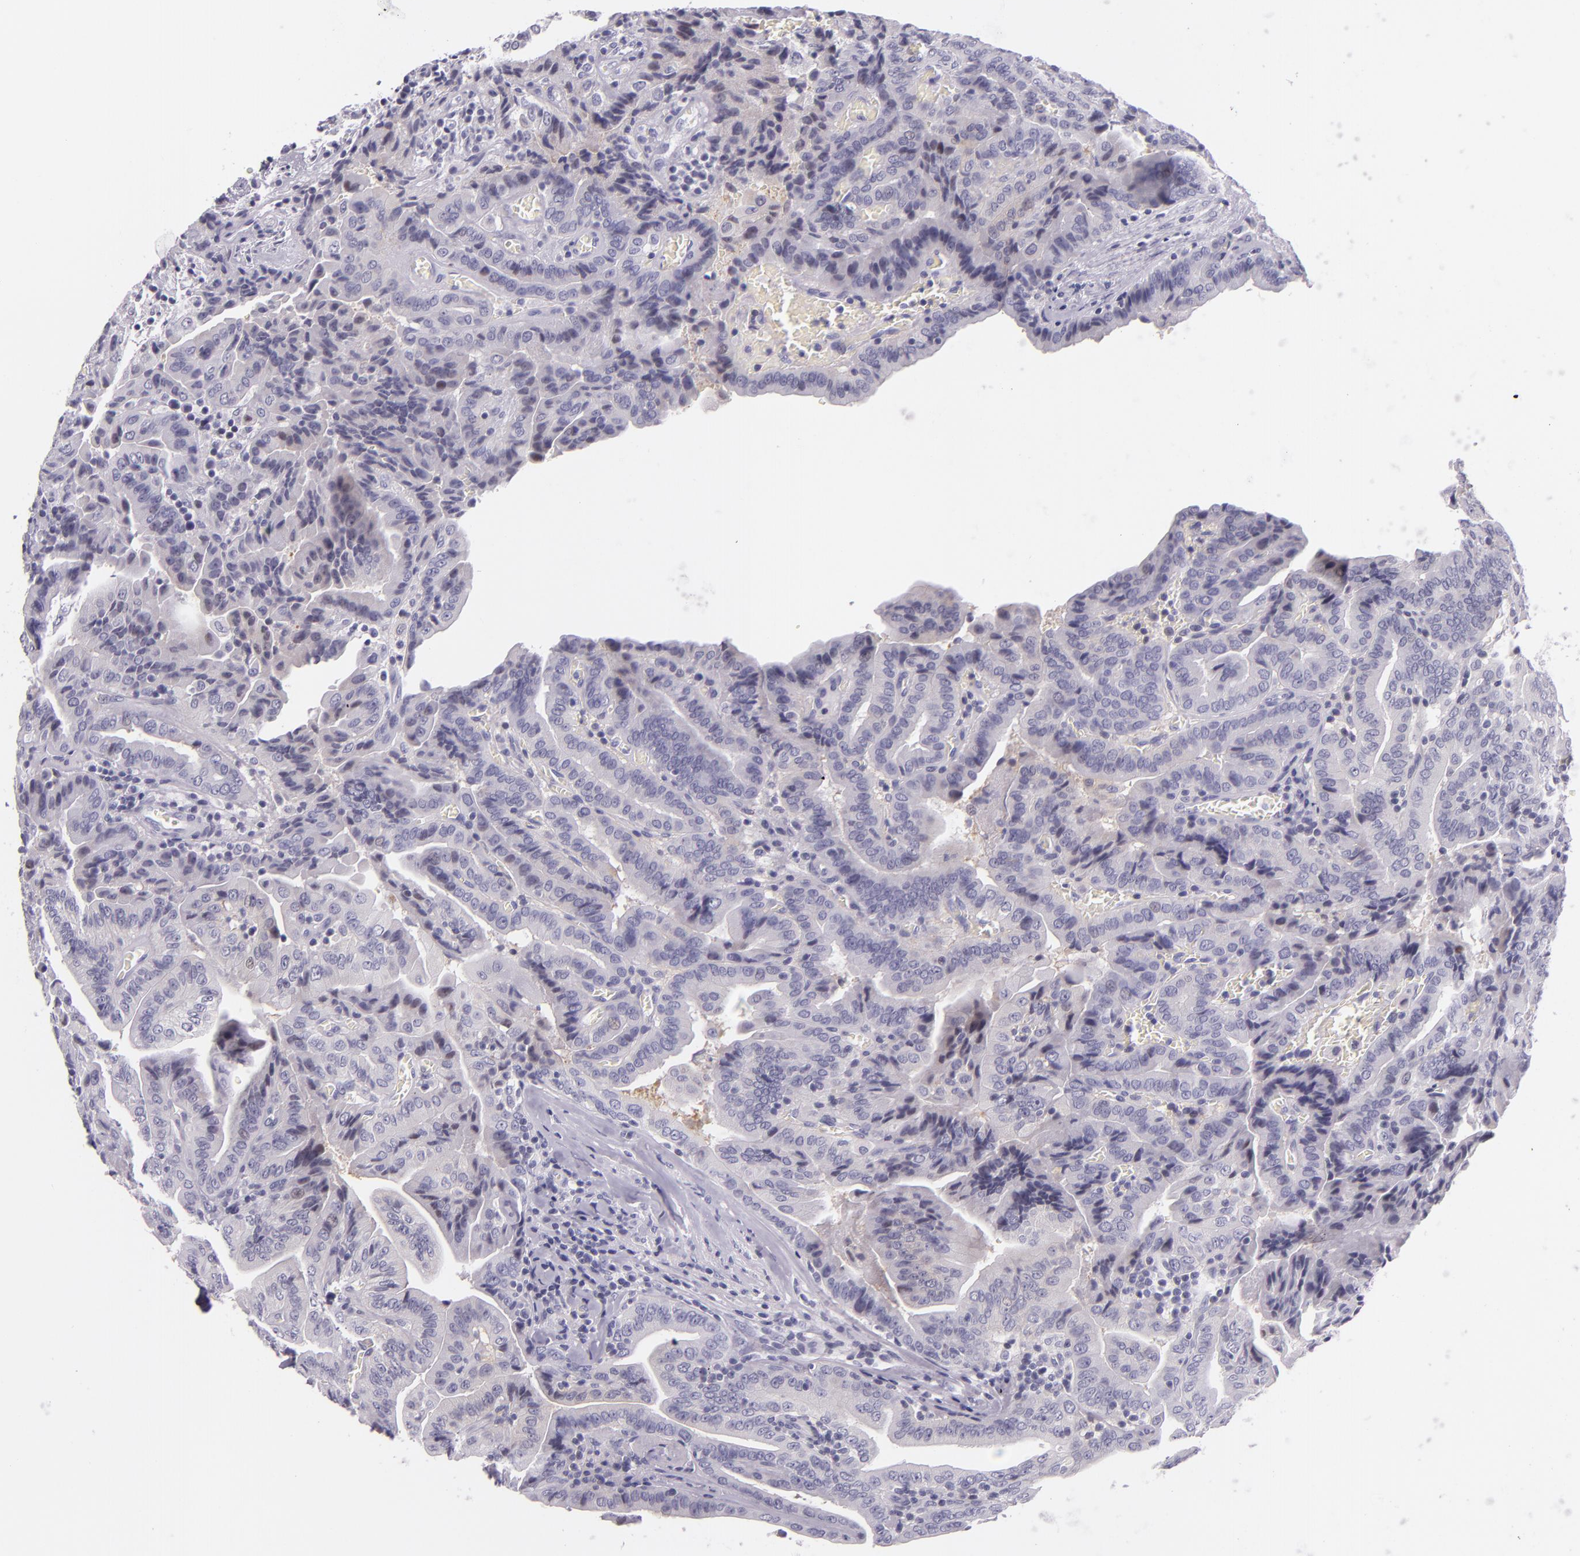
{"staining": {"intensity": "negative", "quantity": "none", "location": "none"}, "tissue": "thyroid cancer", "cell_type": "Tumor cells", "image_type": "cancer", "snomed": [{"axis": "morphology", "description": "Papillary adenocarcinoma, NOS"}, {"axis": "topography", "description": "Thyroid gland"}], "caption": "This is an immunohistochemistry image of human papillary adenocarcinoma (thyroid). There is no expression in tumor cells.", "gene": "HSP90AA1", "patient": {"sex": "female", "age": 71}}